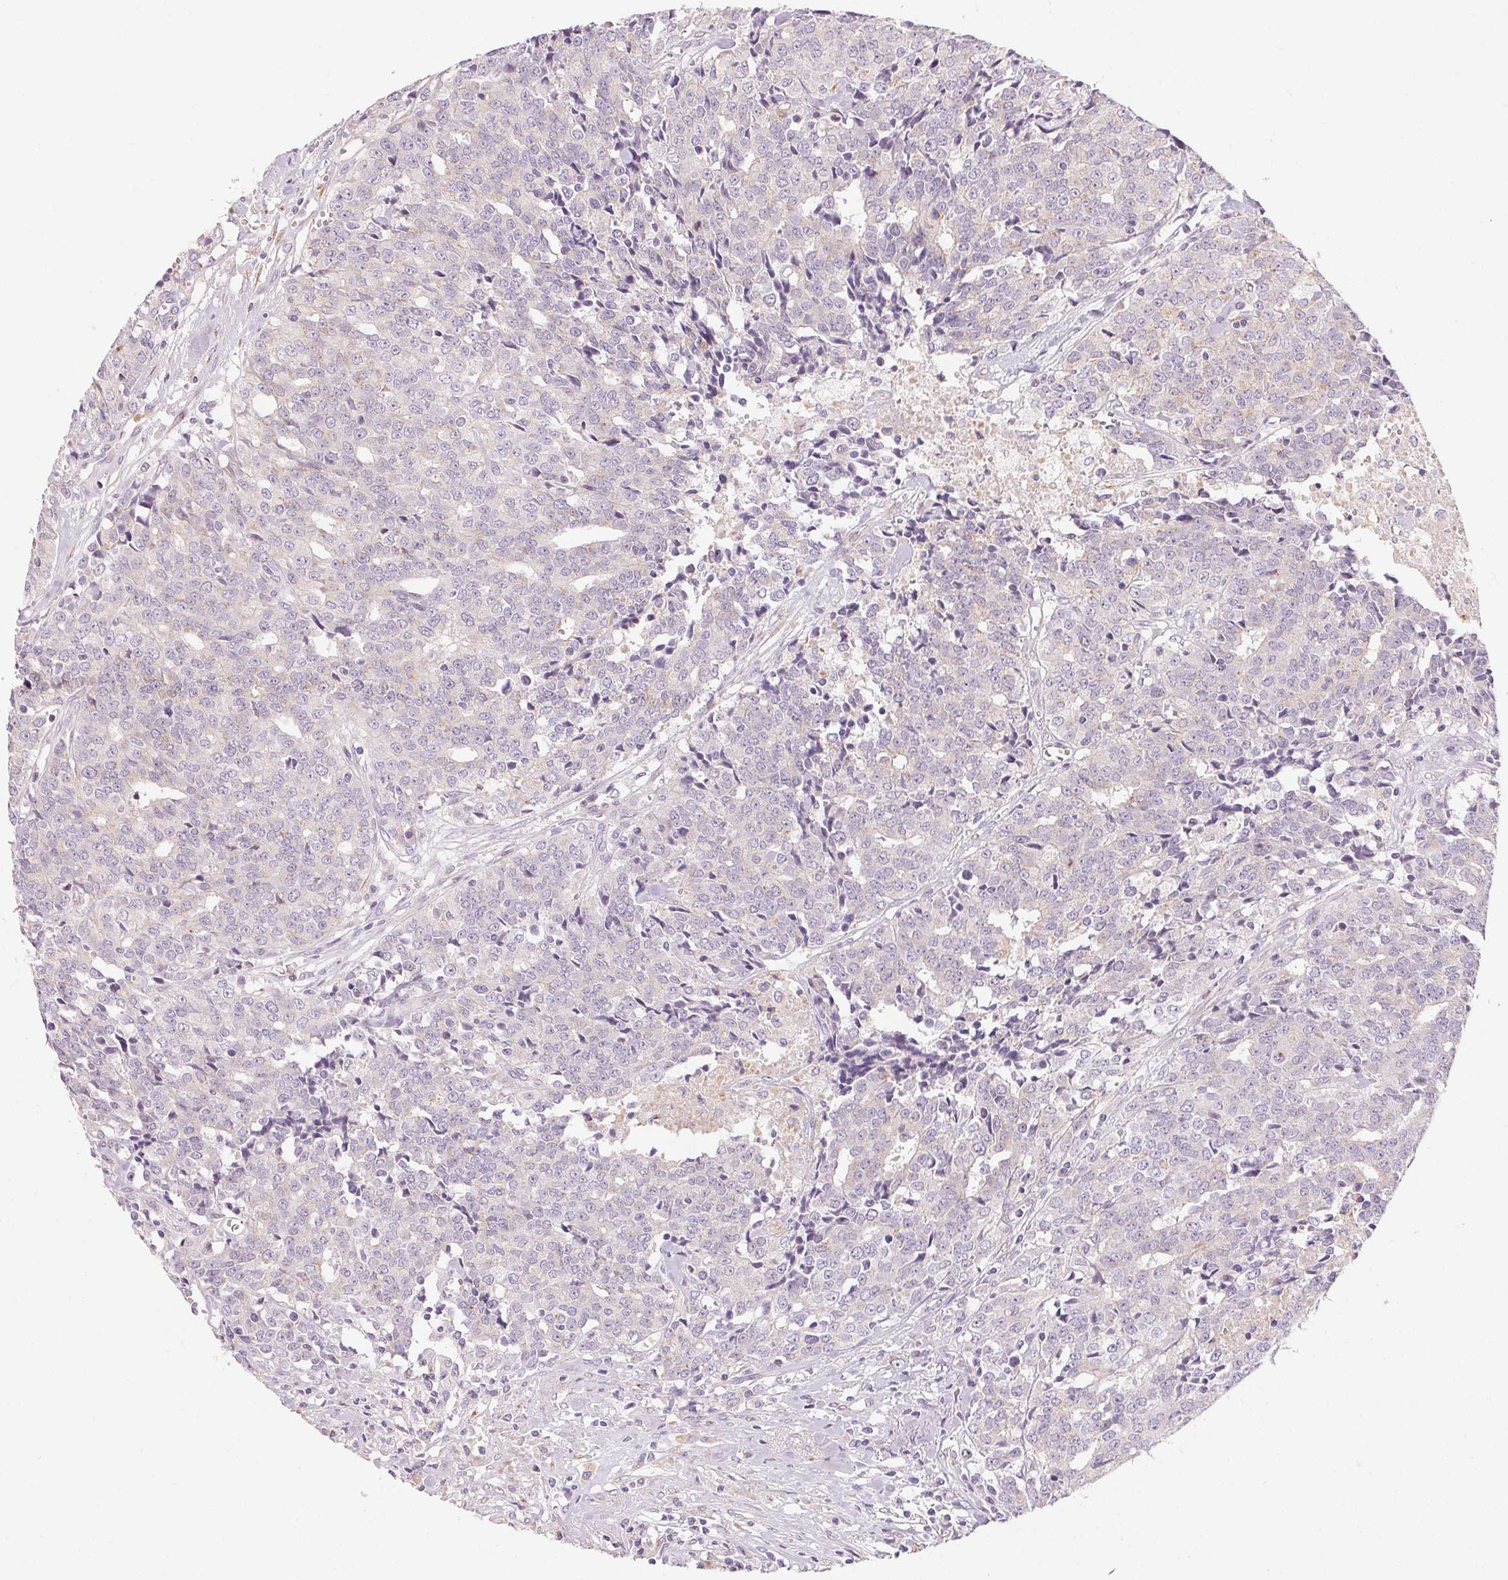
{"staining": {"intensity": "negative", "quantity": "none", "location": "none"}, "tissue": "prostate cancer", "cell_type": "Tumor cells", "image_type": "cancer", "snomed": [{"axis": "morphology", "description": "Adenocarcinoma, High grade"}, {"axis": "topography", "description": "Prostate and seminal vesicle, NOS"}], "caption": "This is an immunohistochemistry image of human high-grade adenocarcinoma (prostate). There is no expression in tumor cells.", "gene": "DRAM2", "patient": {"sex": "male", "age": 60}}